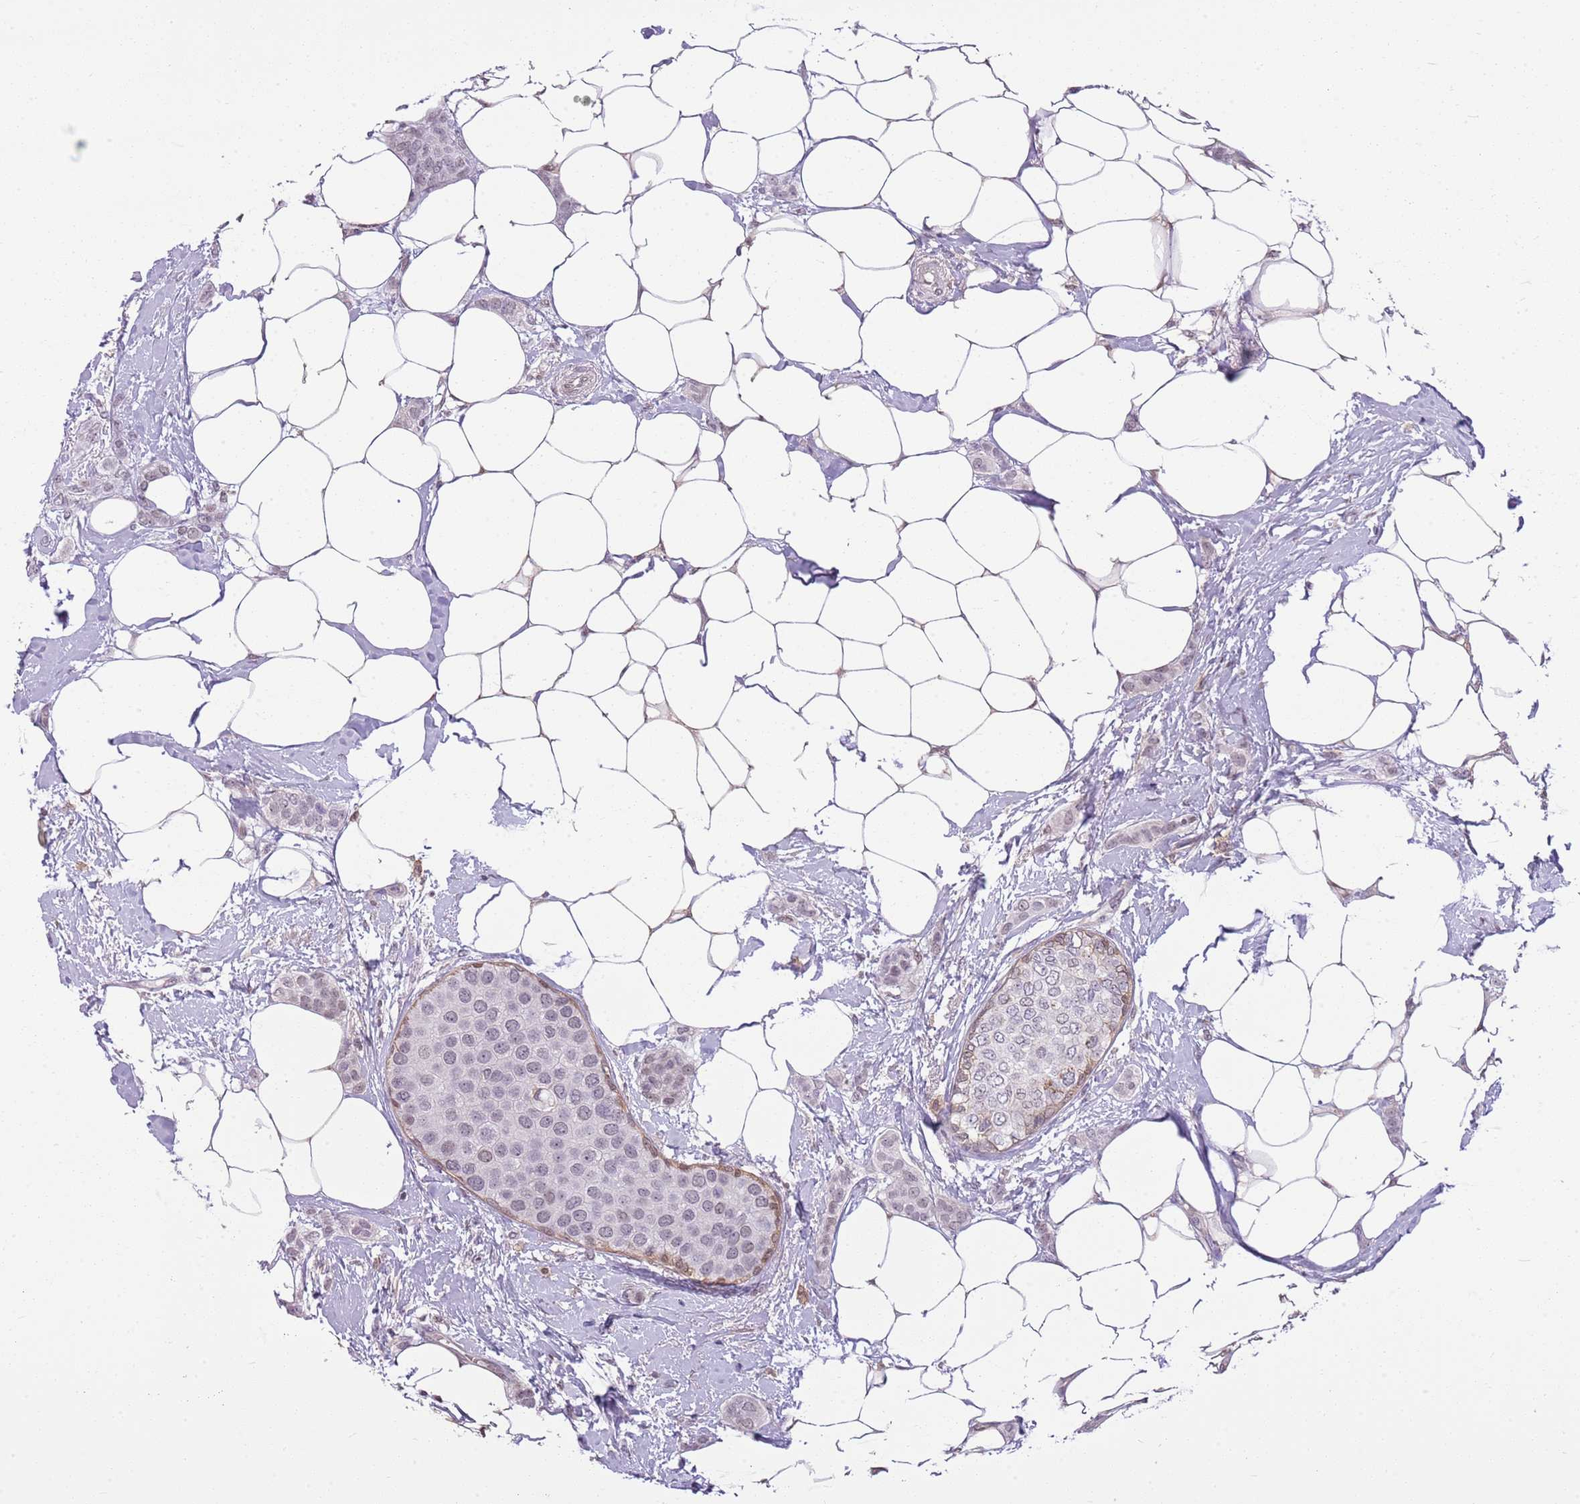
{"staining": {"intensity": "negative", "quantity": "none", "location": "none"}, "tissue": "breast cancer", "cell_type": "Tumor cells", "image_type": "cancer", "snomed": [{"axis": "morphology", "description": "Duct carcinoma"}, {"axis": "topography", "description": "Breast"}], "caption": "An immunohistochemistry micrograph of infiltrating ductal carcinoma (breast) is shown. There is no staining in tumor cells of infiltrating ductal carcinoma (breast). (Brightfield microscopy of DAB immunohistochemistry (IHC) at high magnification).", "gene": "DHX32", "patient": {"sex": "female", "age": 72}}